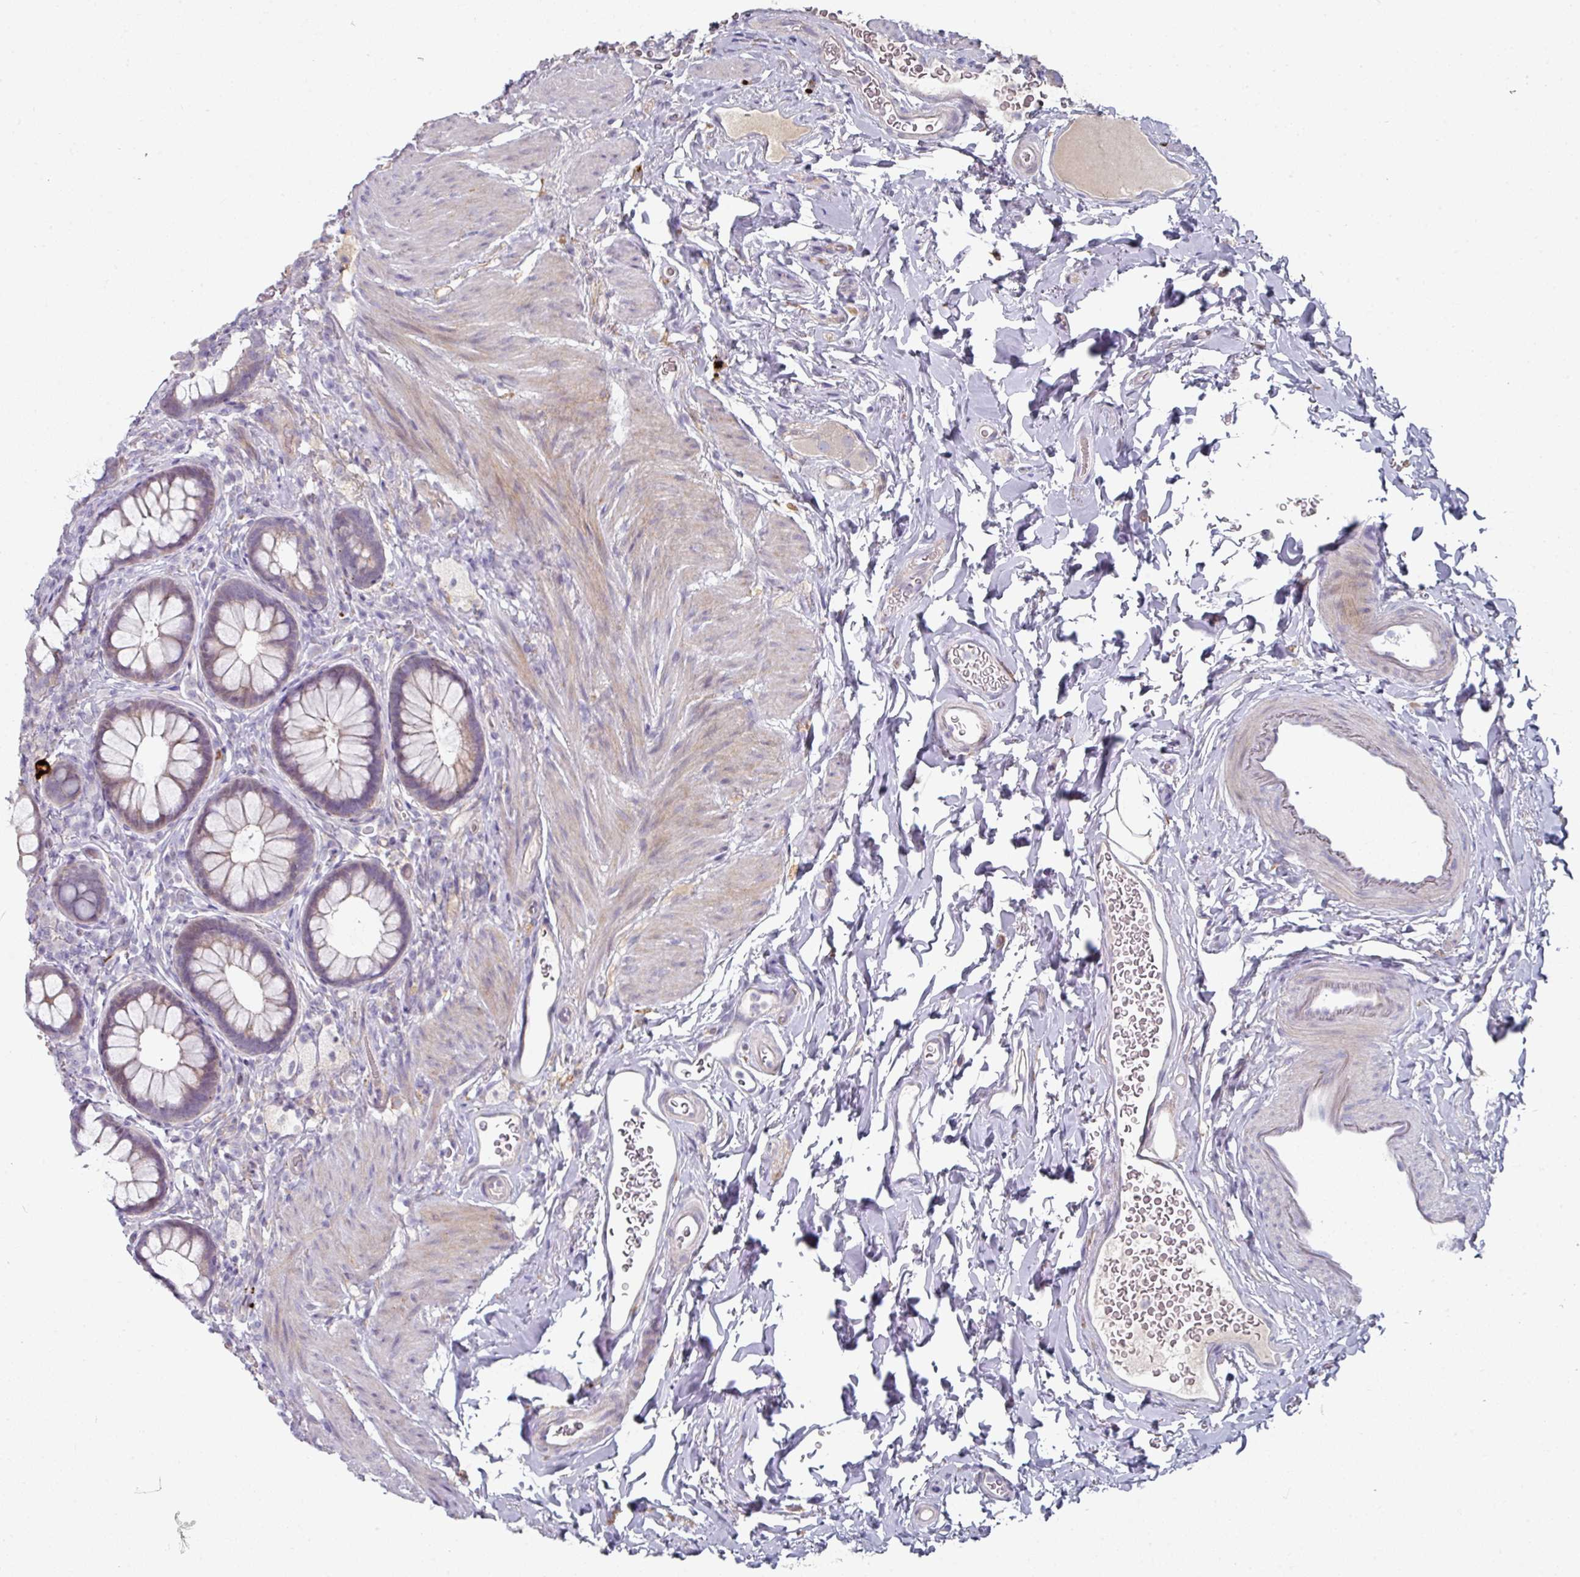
{"staining": {"intensity": "moderate", "quantity": "25%-75%", "location": "cytoplasmic/membranous"}, "tissue": "rectum", "cell_type": "Glandular cells", "image_type": "normal", "snomed": [{"axis": "morphology", "description": "Normal tissue, NOS"}, {"axis": "topography", "description": "Rectum"}, {"axis": "topography", "description": "Peripheral nerve tissue"}], "caption": "Immunohistochemical staining of benign rectum exhibits 25%-75% levels of moderate cytoplasmic/membranous protein expression in about 25%-75% of glandular cells.", "gene": "WSB2", "patient": {"sex": "female", "age": 69}}